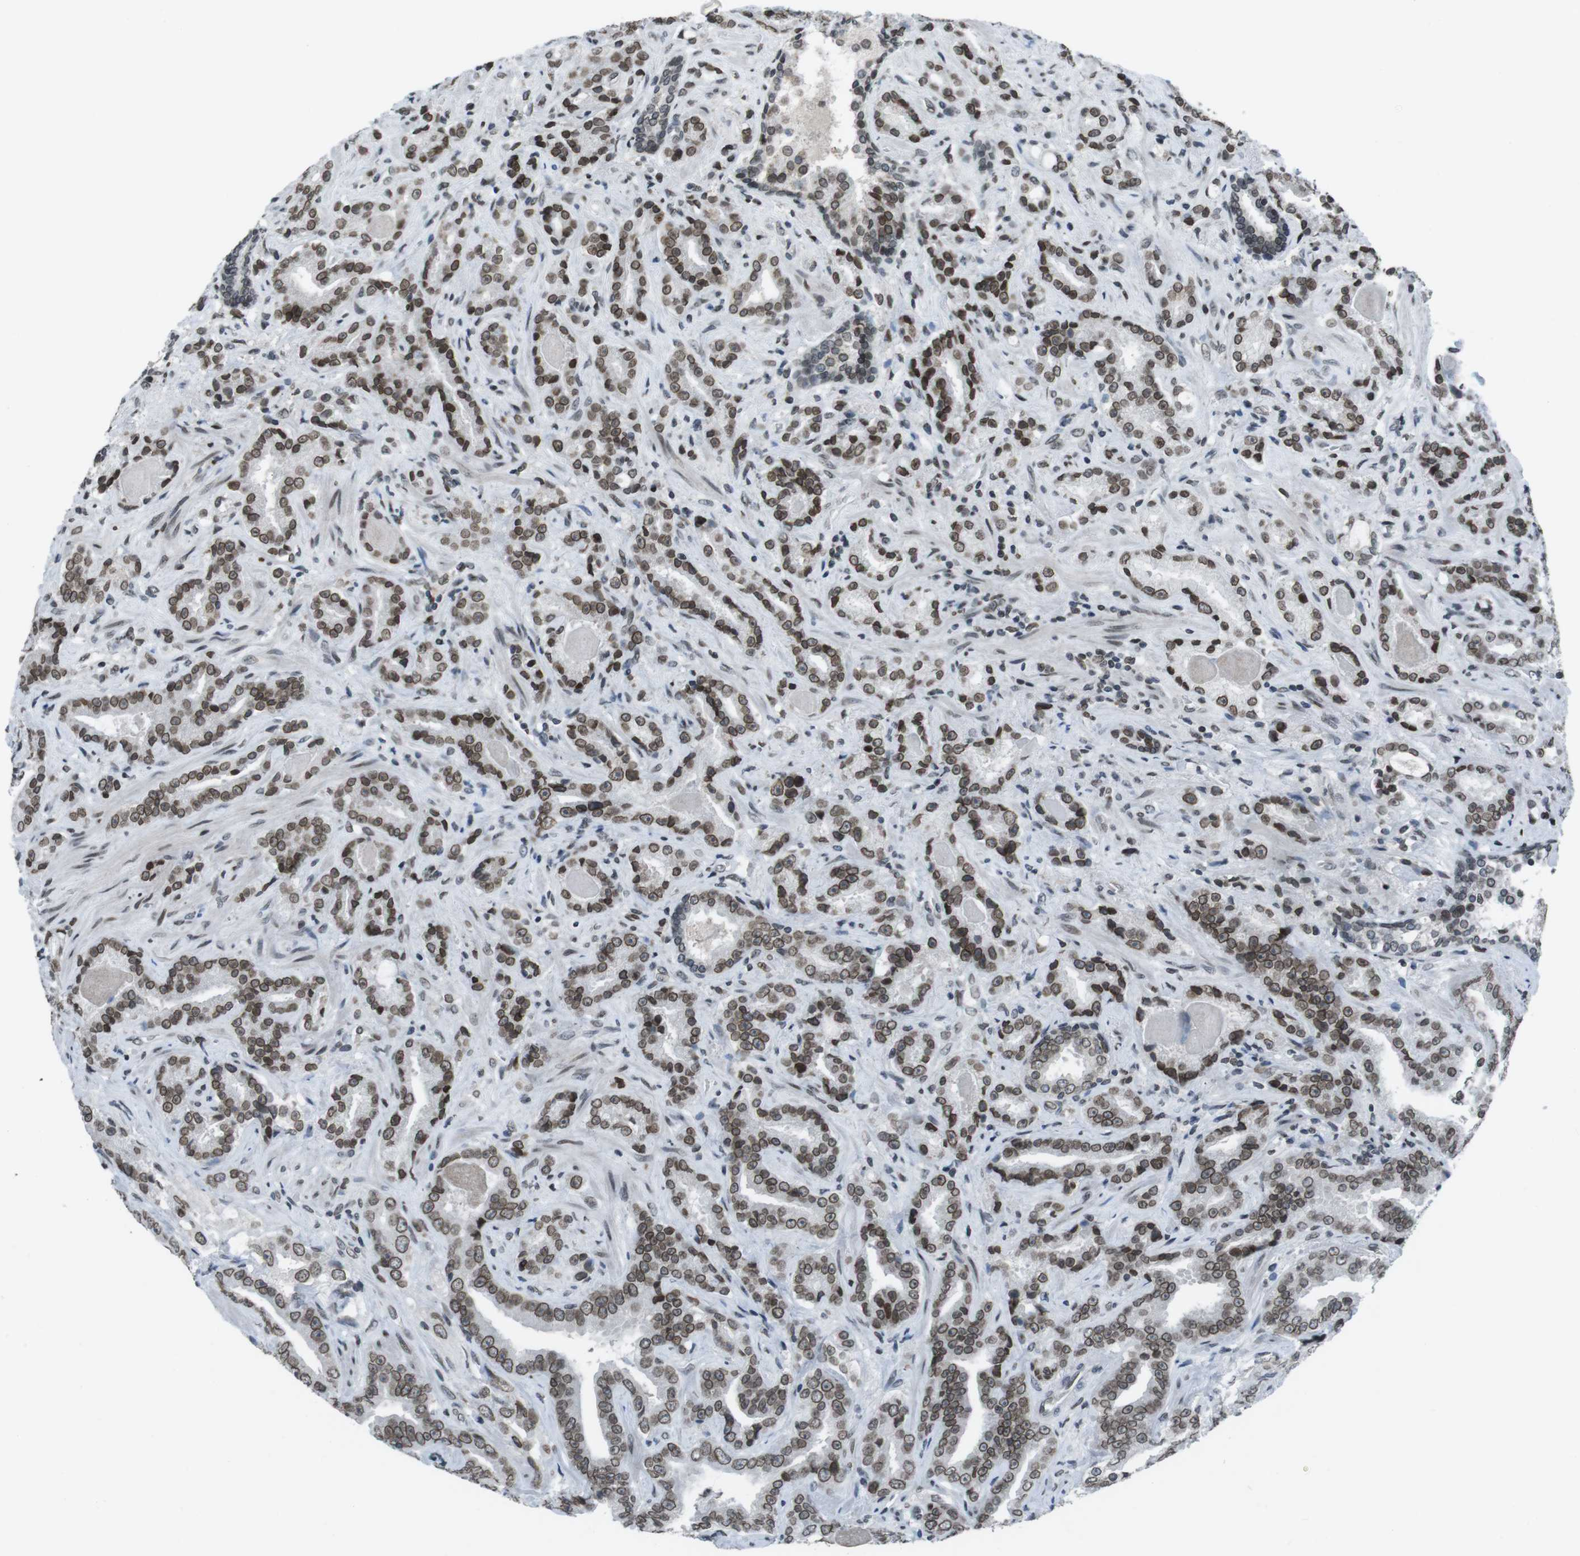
{"staining": {"intensity": "moderate", "quantity": ">75%", "location": "cytoplasmic/membranous,nuclear"}, "tissue": "prostate cancer", "cell_type": "Tumor cells", "image_type": "cancer", "snomed": [{"axis": "morphology", "description": "Adenocarcinoma, Low grade"}, {"axis": "topography", "description": "Prostate"}], "caption": "IHC of human low-grade adenocarcinoma (prostate) displays medium levels of moderate cytoplasmic/membranous and nuclear positivity in about >75% of tumor cells.", "gene": "MAD1L1", "patient": {"sex": "male", "age": 60}}